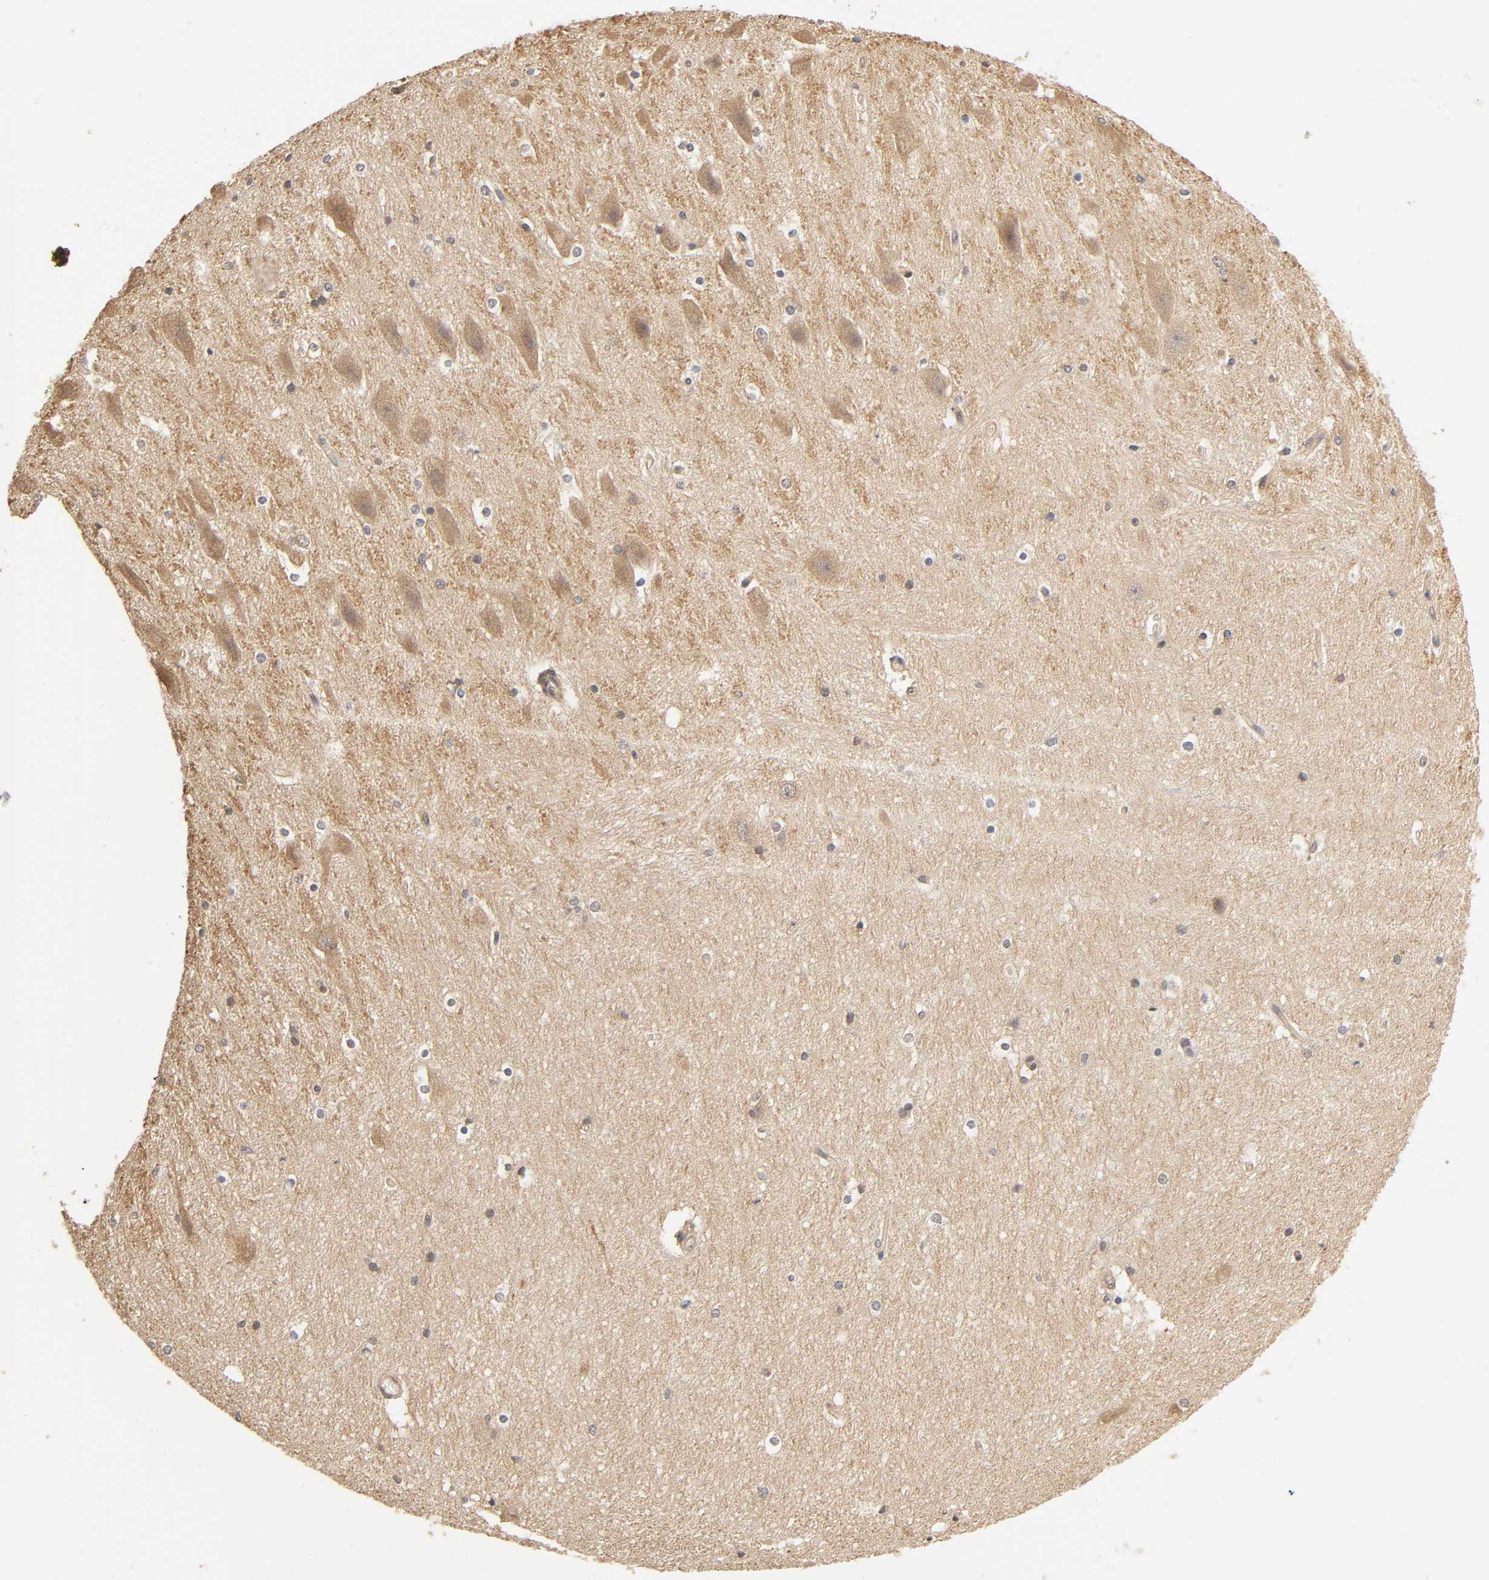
{"staining": {"intensity": "negative", "quantity": "none", "location": "none"}, "tissue": "hippocampus", "cell_type": "Glial cells", "image_type": "normal", "snomed": [{"axis": "morphology", "description": "Normal tissue, NOS"}, {"axis": "topography", "description": "Hippocampus"}], "caption": "Glial cells are negative for brown protein staining in unremarkable hippocampus. Brightfield microscopy of immunohistochemistry stained with DAB (brown) and hematoxylin (blue), captured at high magnification.", "gene": "PDE5A", "patient": {"sex": "female", "age": 19}}